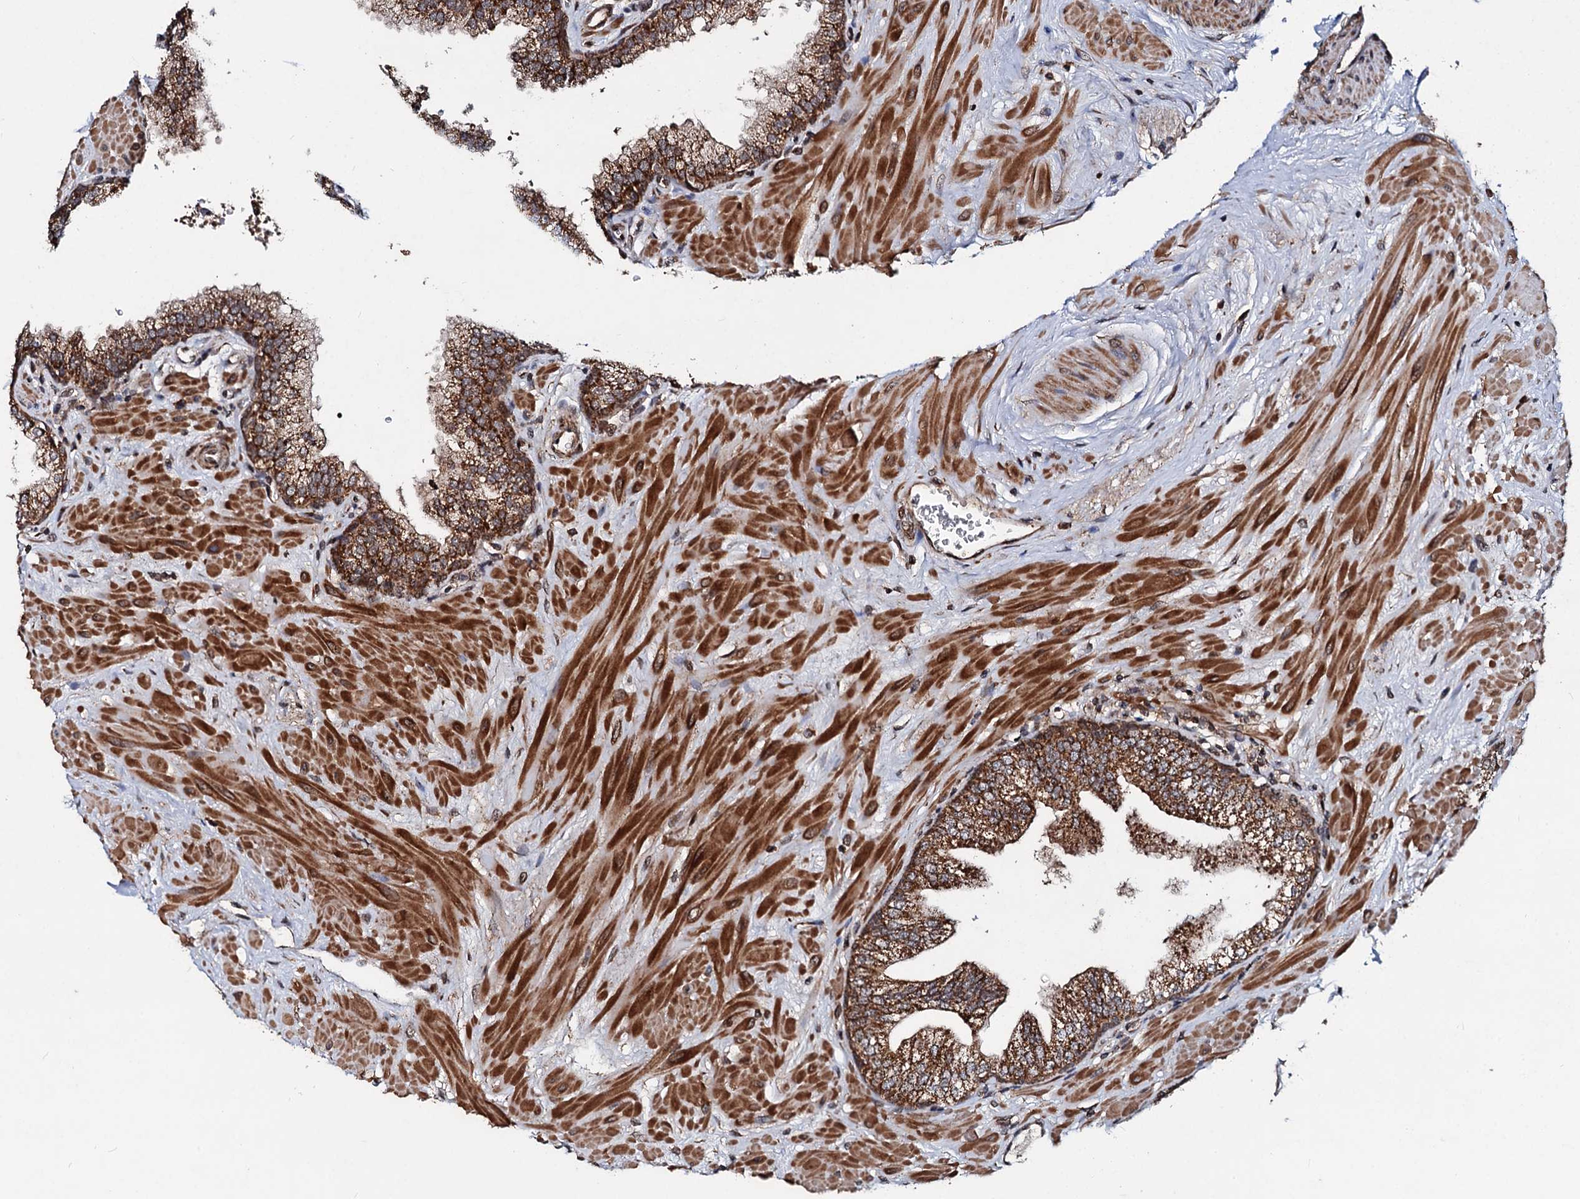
{"staining": {"intensity": "strong", "quantity": ">75%", "location": "cytoplasmic/membranous"}, "tissue": "prostate", "cell_type": "Glandular cells", "image_type": "normal", "snomed": [{"axis": "morphology", "description": "Normal tissue, NOS"}, {"axis": "topography", "description": "Prostate"}], "caption": "Immunohistochemistry (IHC) (DAB) staining of normal human prostate displays strong cytoplasmic/membranous protein expression in about >75% of glandular cells.", "gene": "CEP76", "patient": {"sex": "male", "age": 60}}